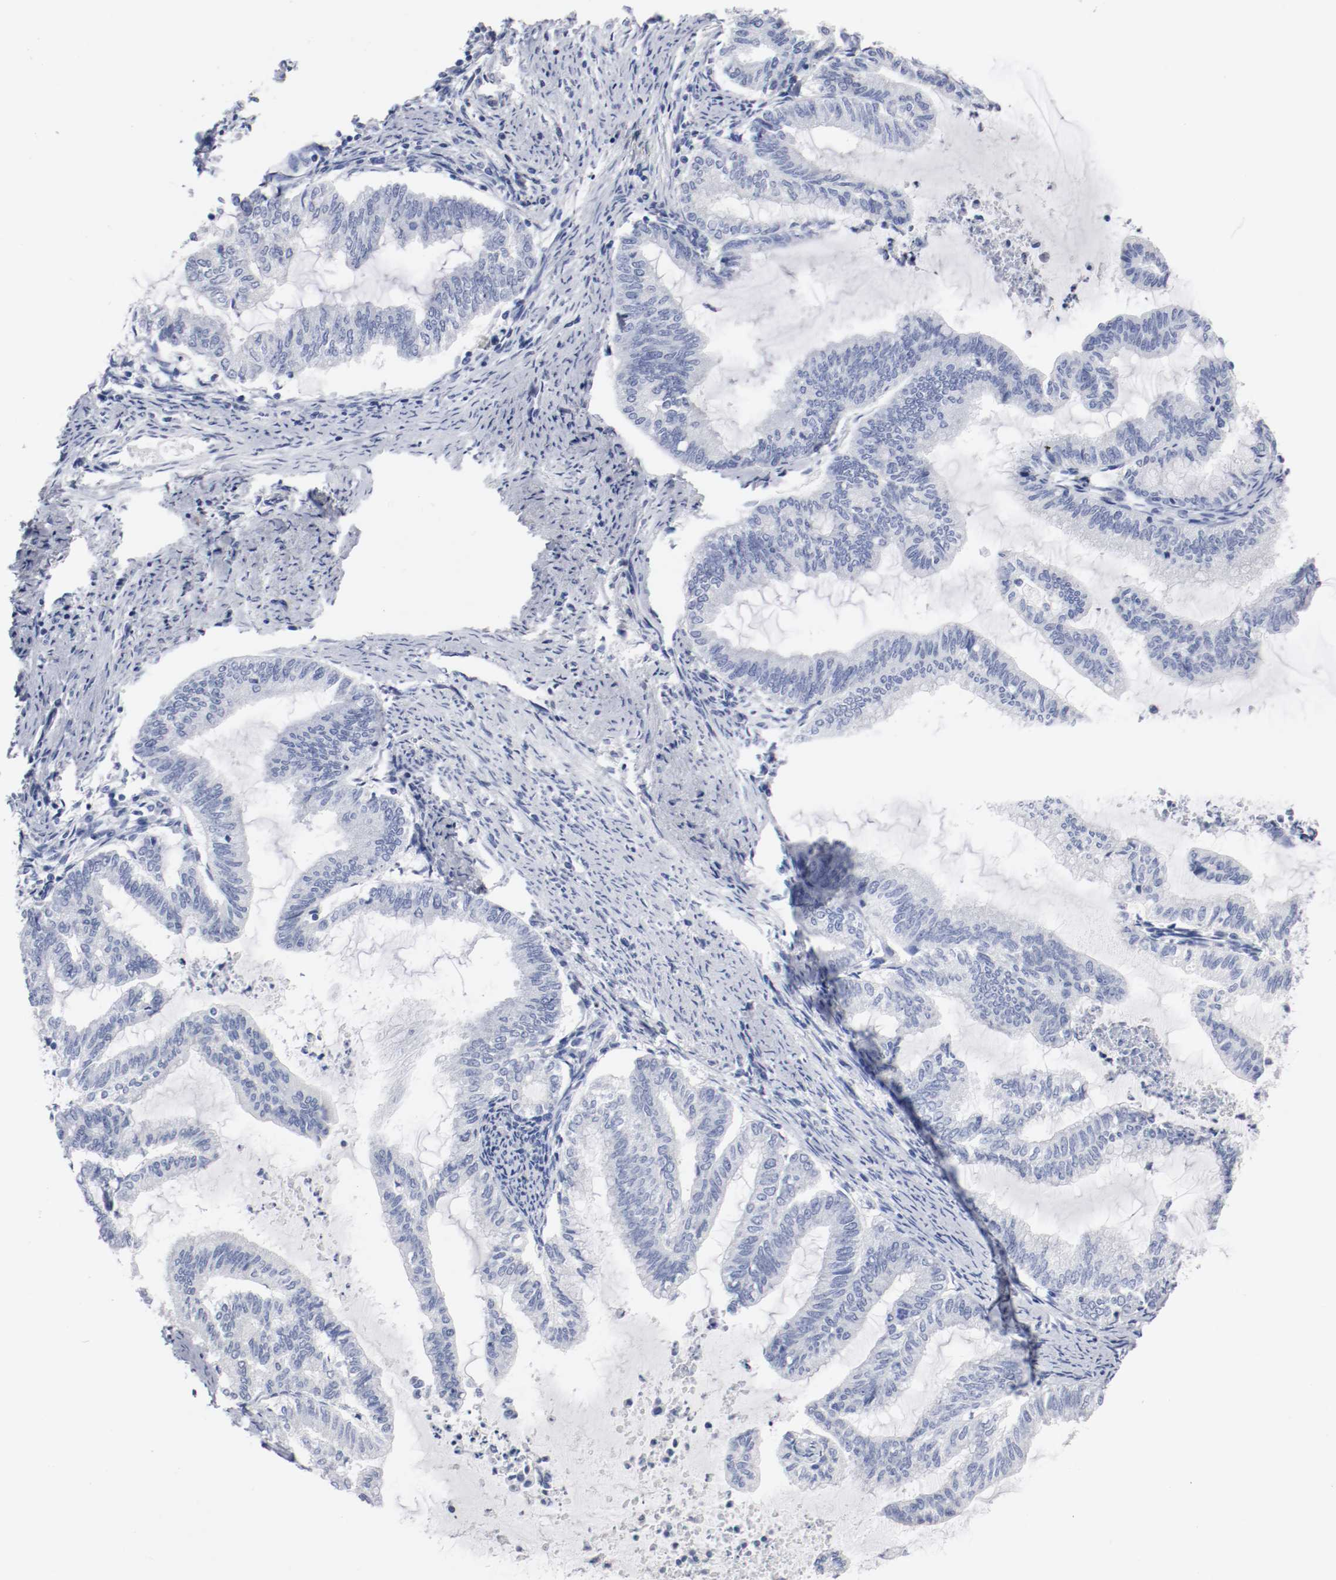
{"staining": {"intensity": "negative", "quantity": "none", "location": "none"}, "tissue": "endometrial cancer", "cell_type": "Tumor cells", "image_type": "cancer", "snomed": [{"axis": "morphology", "description": "Adenocarcinoma, NOS"}, {"axis": "topography", "description": "Endometrium"}], "caption": "The micrograph displays no significant expression in tumor cells of endometrial cancer. (DAB immunohistochemistry with hematoxylin counter stain).", "gene": "GAD1", "patient": {"sex": "female", "age": 79}}